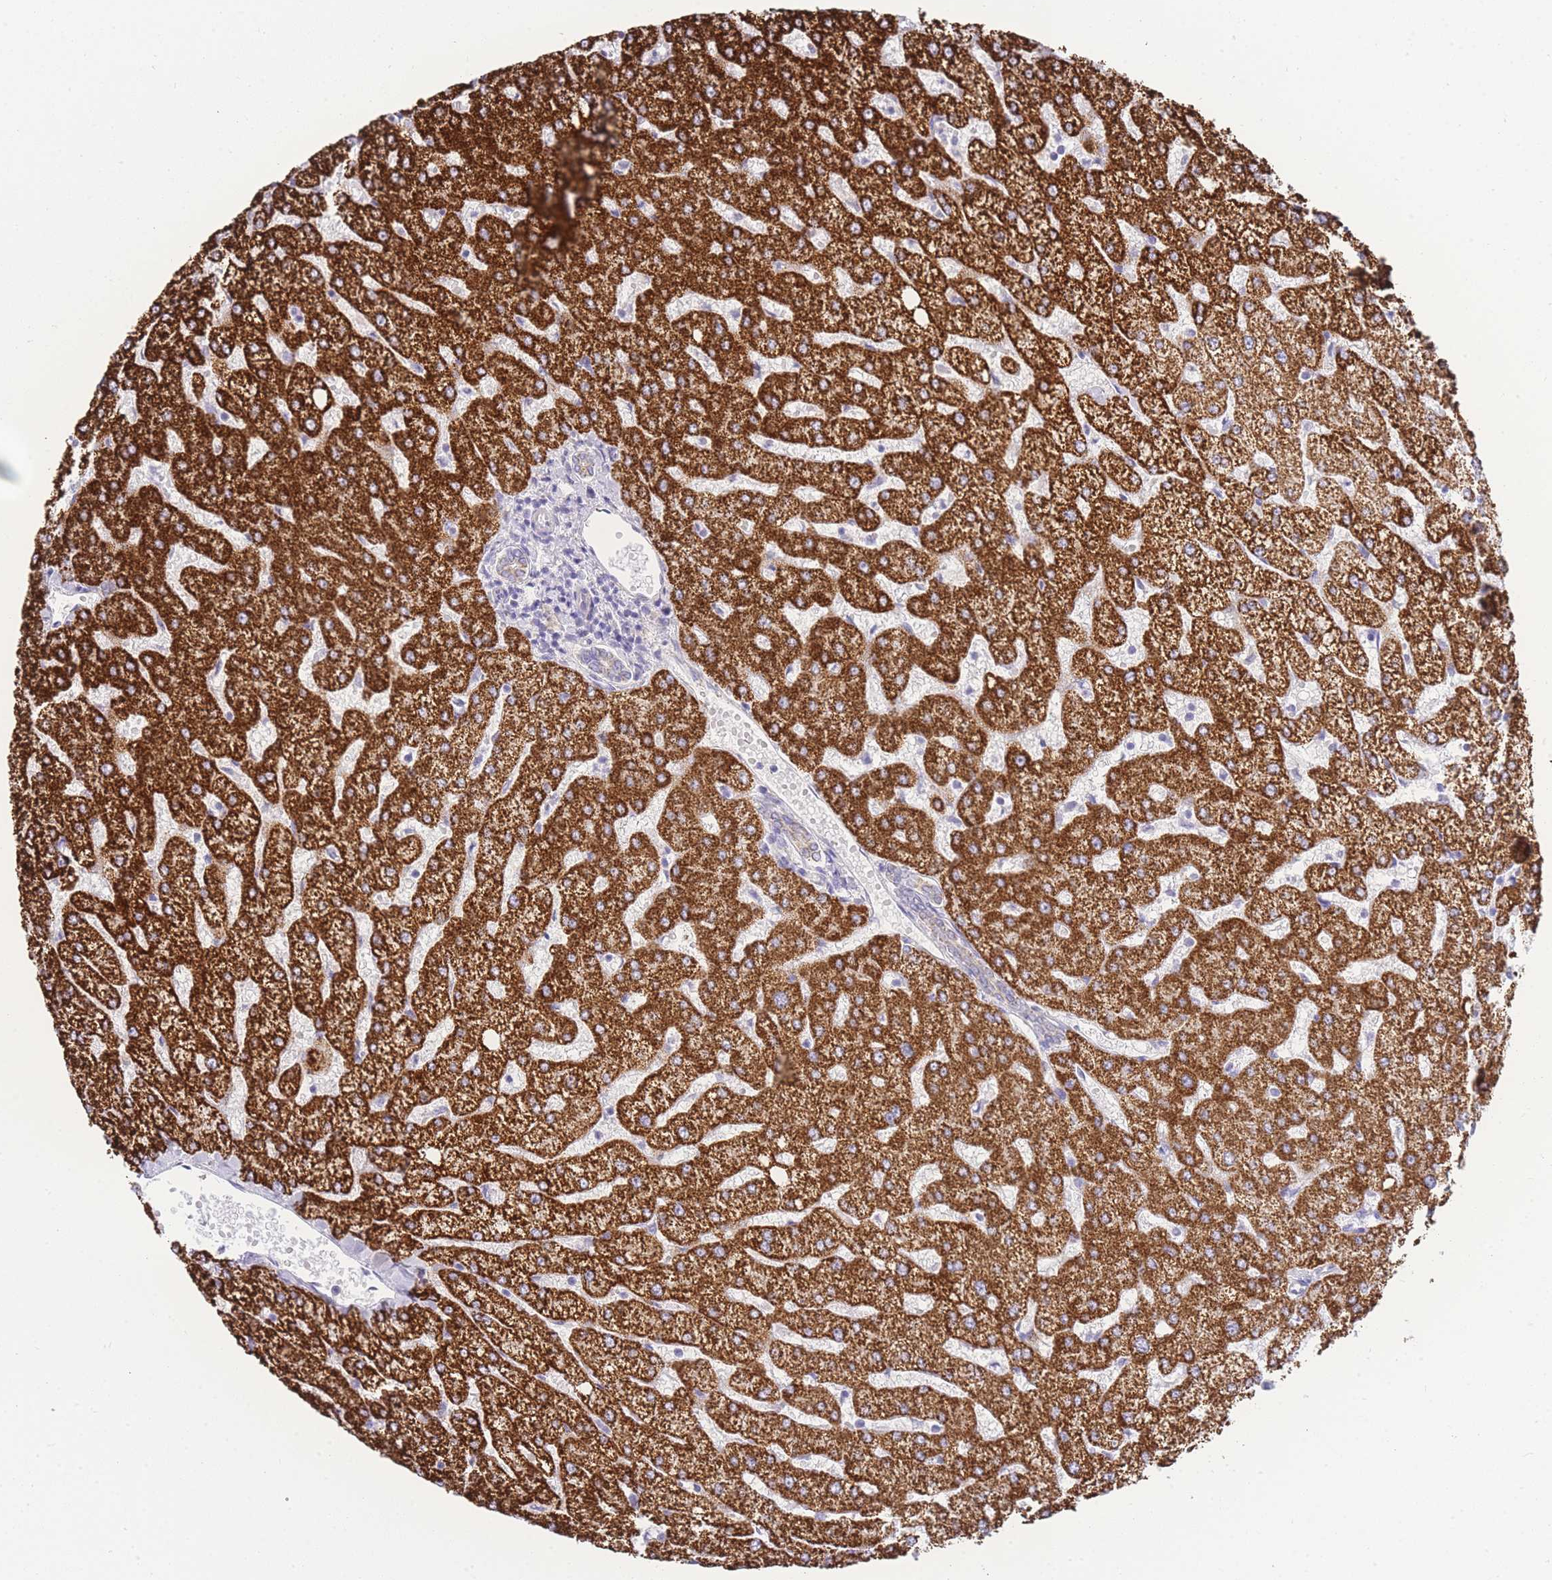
{"staining": {"intensity": "weak", "quantity": "25%-75%", "location": "cytoplasmic/membranous"}, "tissue": "liver", "cell_type": "Cholangiocytes", "image_type": "normal", "snomed": [{"axis": "morphology", "description": "Normal tissue, NOS"}, {"axis": "topography", "description": "Liver"}], "caption": "Immunohistochemistry photomicrograph of unremarkable liver: liver stained using immunohistochemistry (IHC) shows low levels of weak protein expression localized specifically in the cytoplasmic/membranous of cholangiocytes, appearing as a cytoplasmic/membranous brown color.", "gene": "ACSM4", "patient": {"sex": "female", "age": 54}}